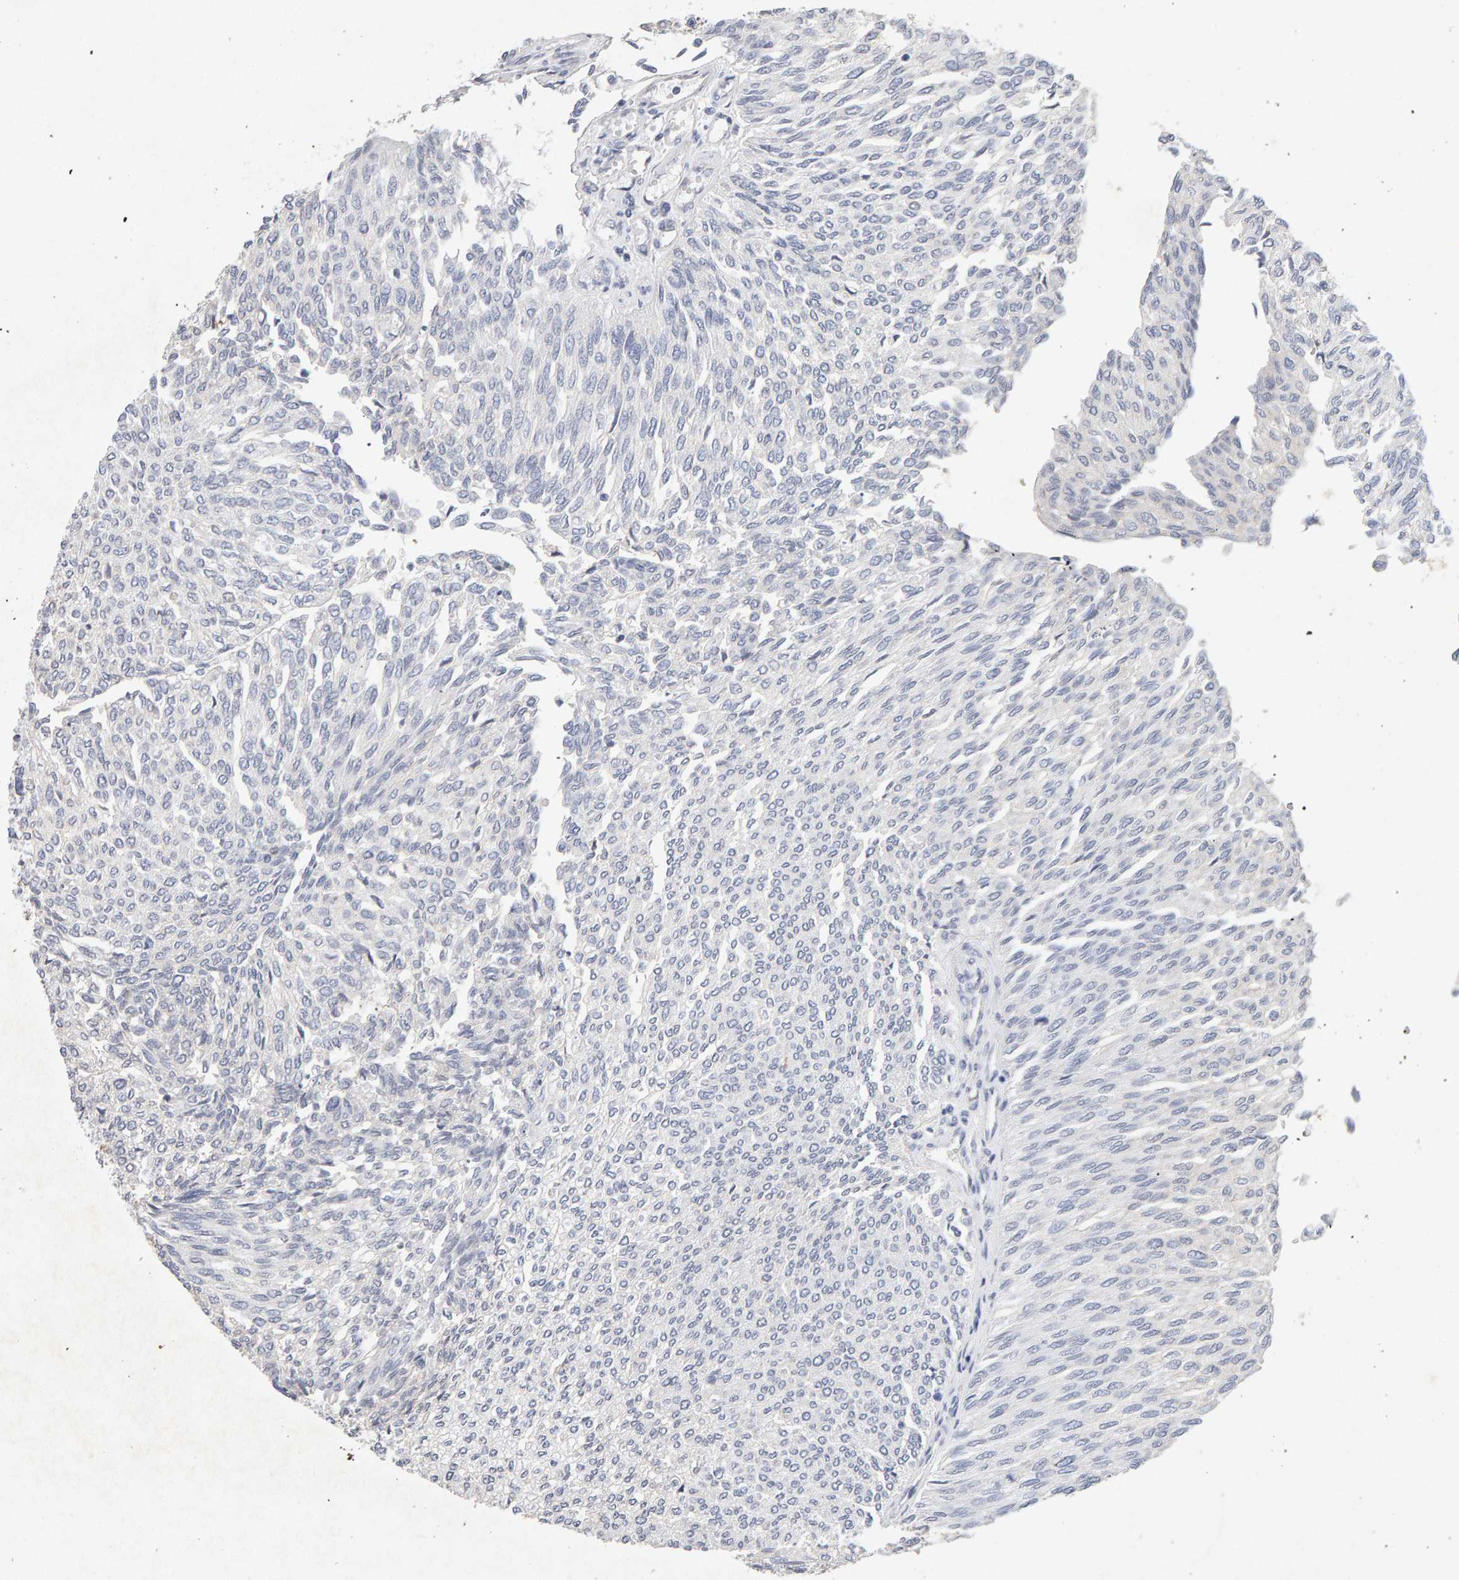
{"staining": {"intensity": "negative", "quantity": "none", "location": "none"}, "tissue": "urothelial cancer", "cell_type": "Tumor cells", "image_type": "cancer", "snomed": [{"axis": "morphology", "description": "Urothelial carcinoma, Low grade"}, {"axis": "topography", "description": "Urinary bladder"}], "caption": "High magnification brightfield microscopy of urothelial cancer stained with DAB (3,3'-diaminobenzidine) (brown) and counterstained with hematoxylin (blue): tumor cells show no significant expression.", "gene": "PTPRM", "patient": {"sex": "female", "age": 79}}